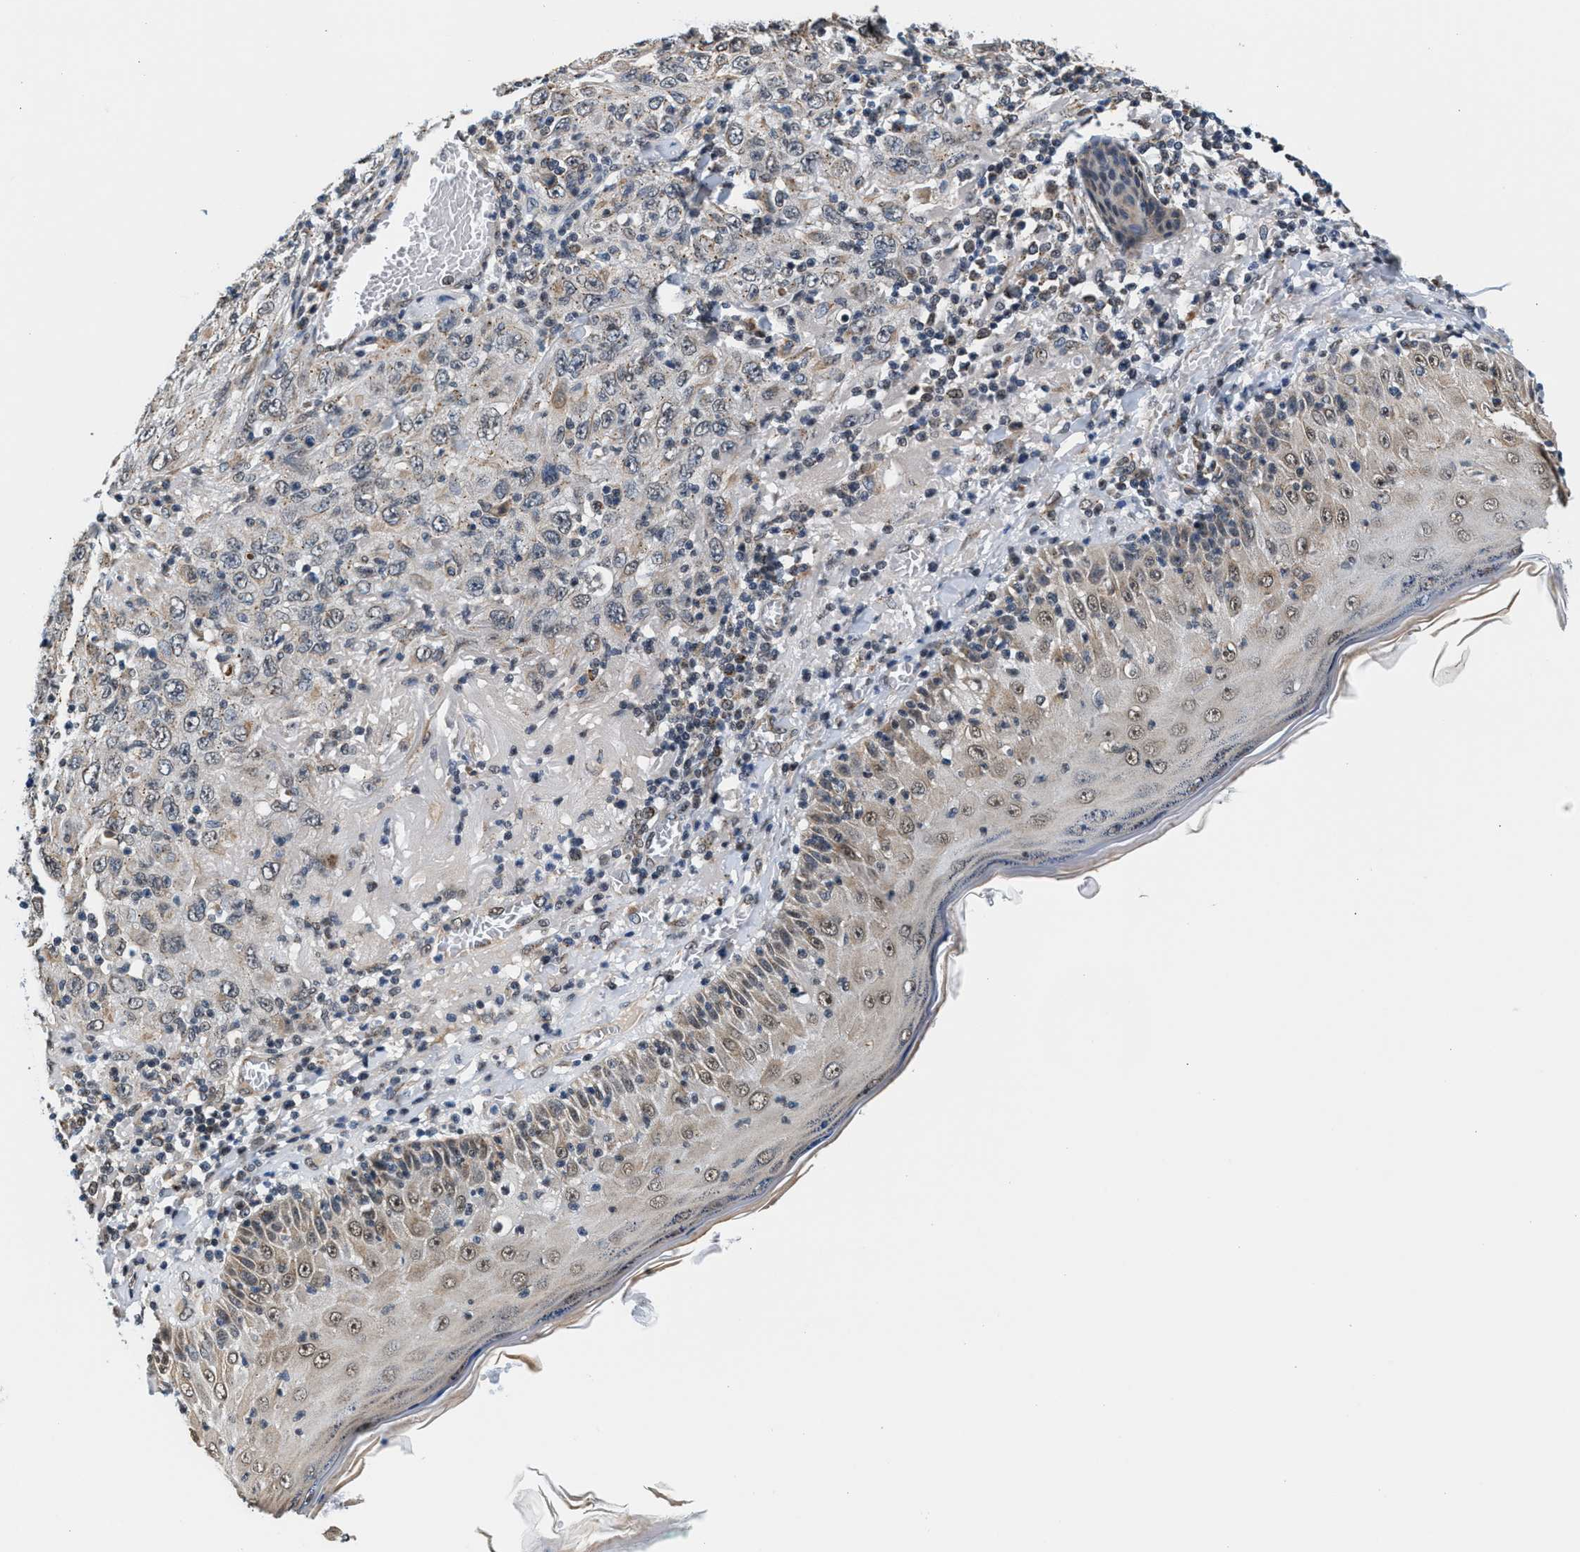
{"staining": {"intensity": "weak", "quantity": "<25%", "location": "cytoplasmic/membranous"}, "tissue": "skin cancer", "cell_type": "Tumor cells", "image_type": "cancer", "snomed": [{"axis": "morphology", "description": "Squamous cell carcinoma, NOS"}, {"axis": "topography", "description": "Skin"}], "caption": "Tumor cells show no significant staining in skin squamous cell carcinoma.", "gene": "KCNMB2", "patient": {"sex": "female", "age": 88}}